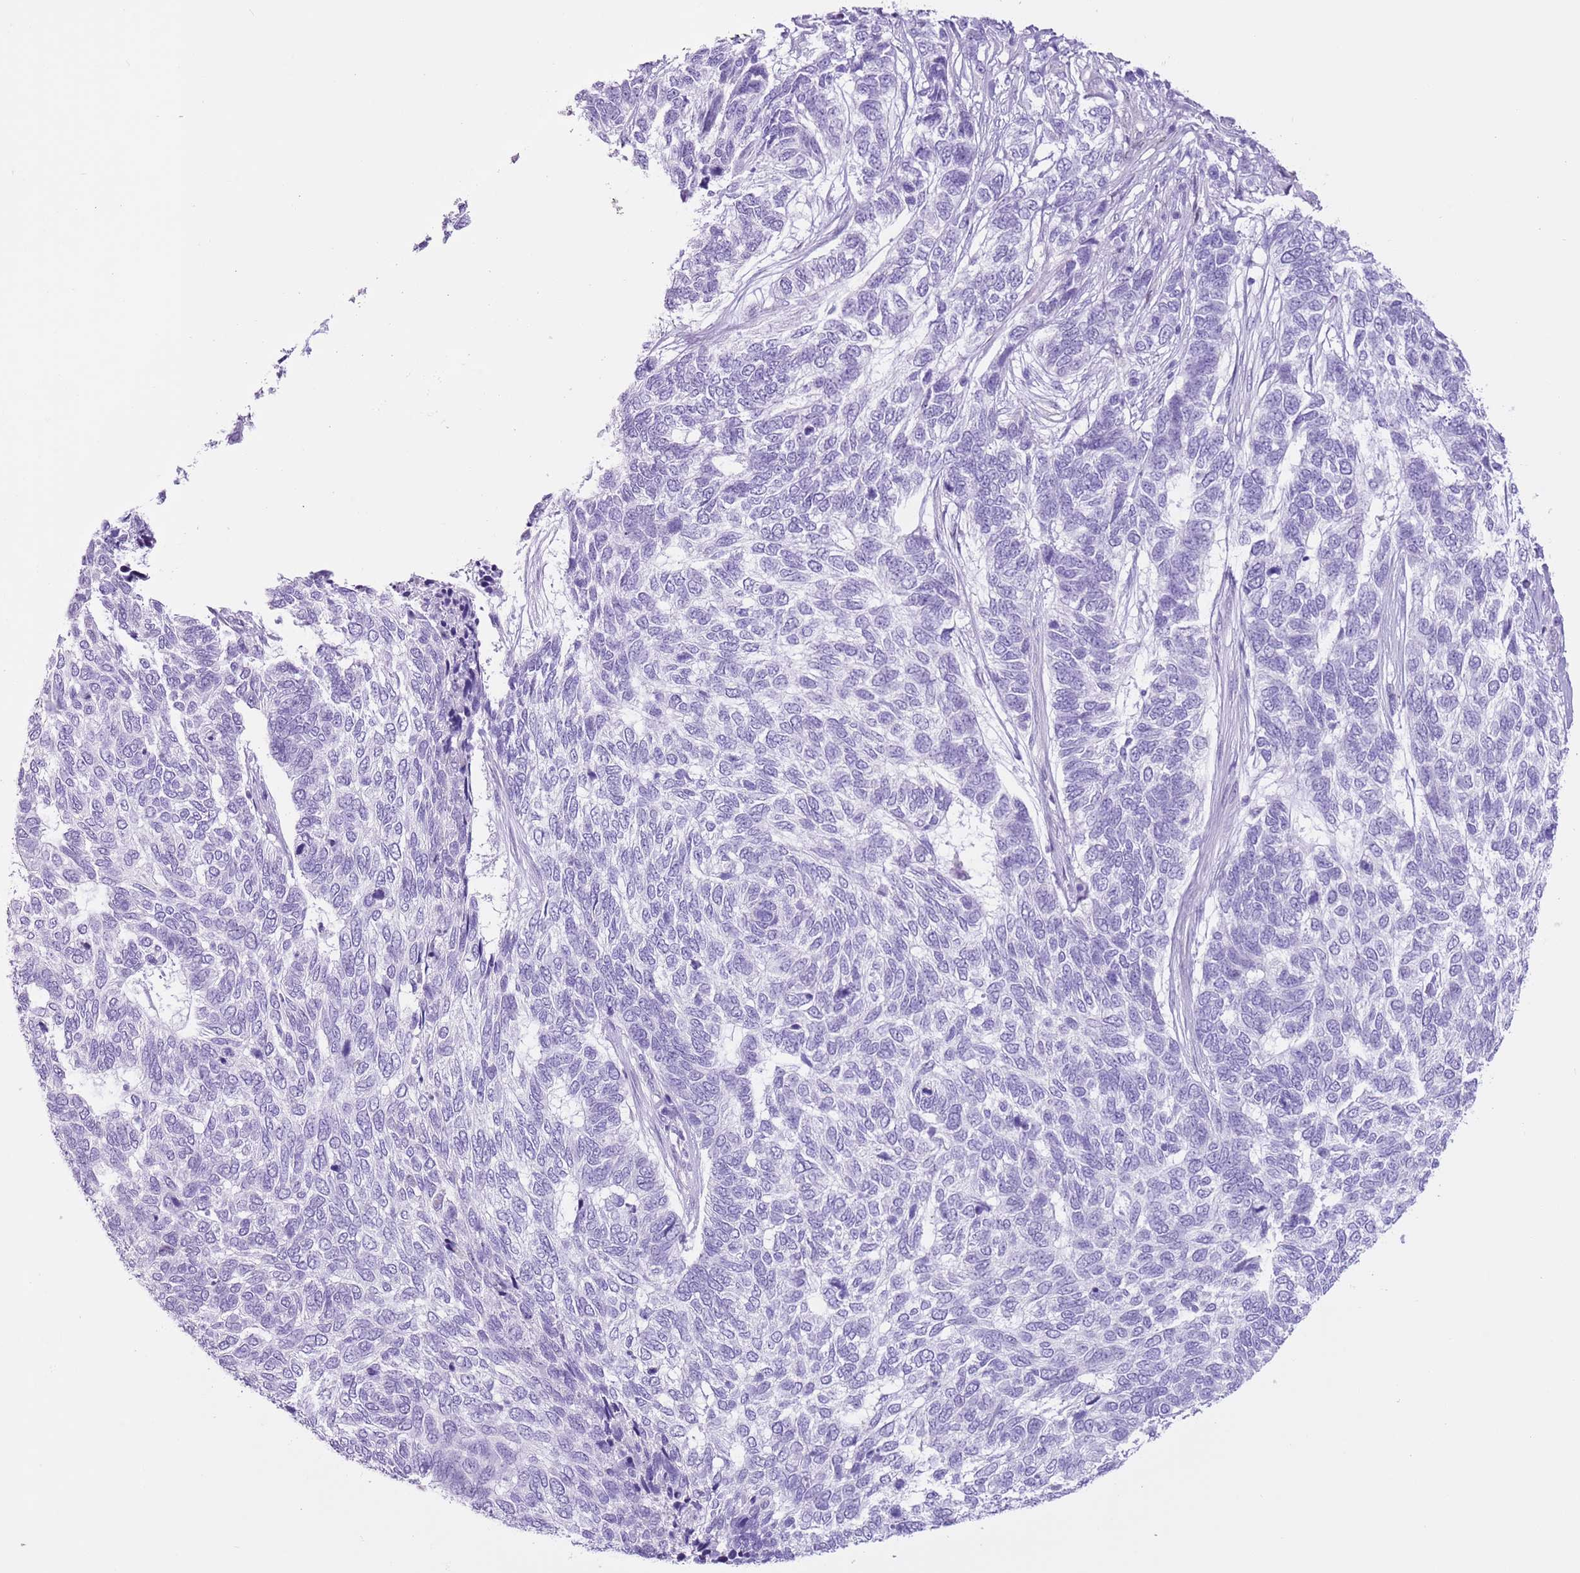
{"staining": {"intensity": "negative", "quantity": "none", "location": "none"}, "tissue": "skin cancer", "cell_type": "Tumor cells", "image_type": "cancer", "snomed": [{"axis": "morphology", "description": "Basal cell carcinoma"}, {"axis": "topography", "description": "Skin"}], "caption": "This photomicrograph is of skin cancer (basal cell carcinoma) stained with immunohistochemistry to label a protein in brown with the nuclei are counter-stained blue. There is no positivity in tumor cells.", "gene": "SLC7A14", "patient": {"sex": "female", "age": 65}}